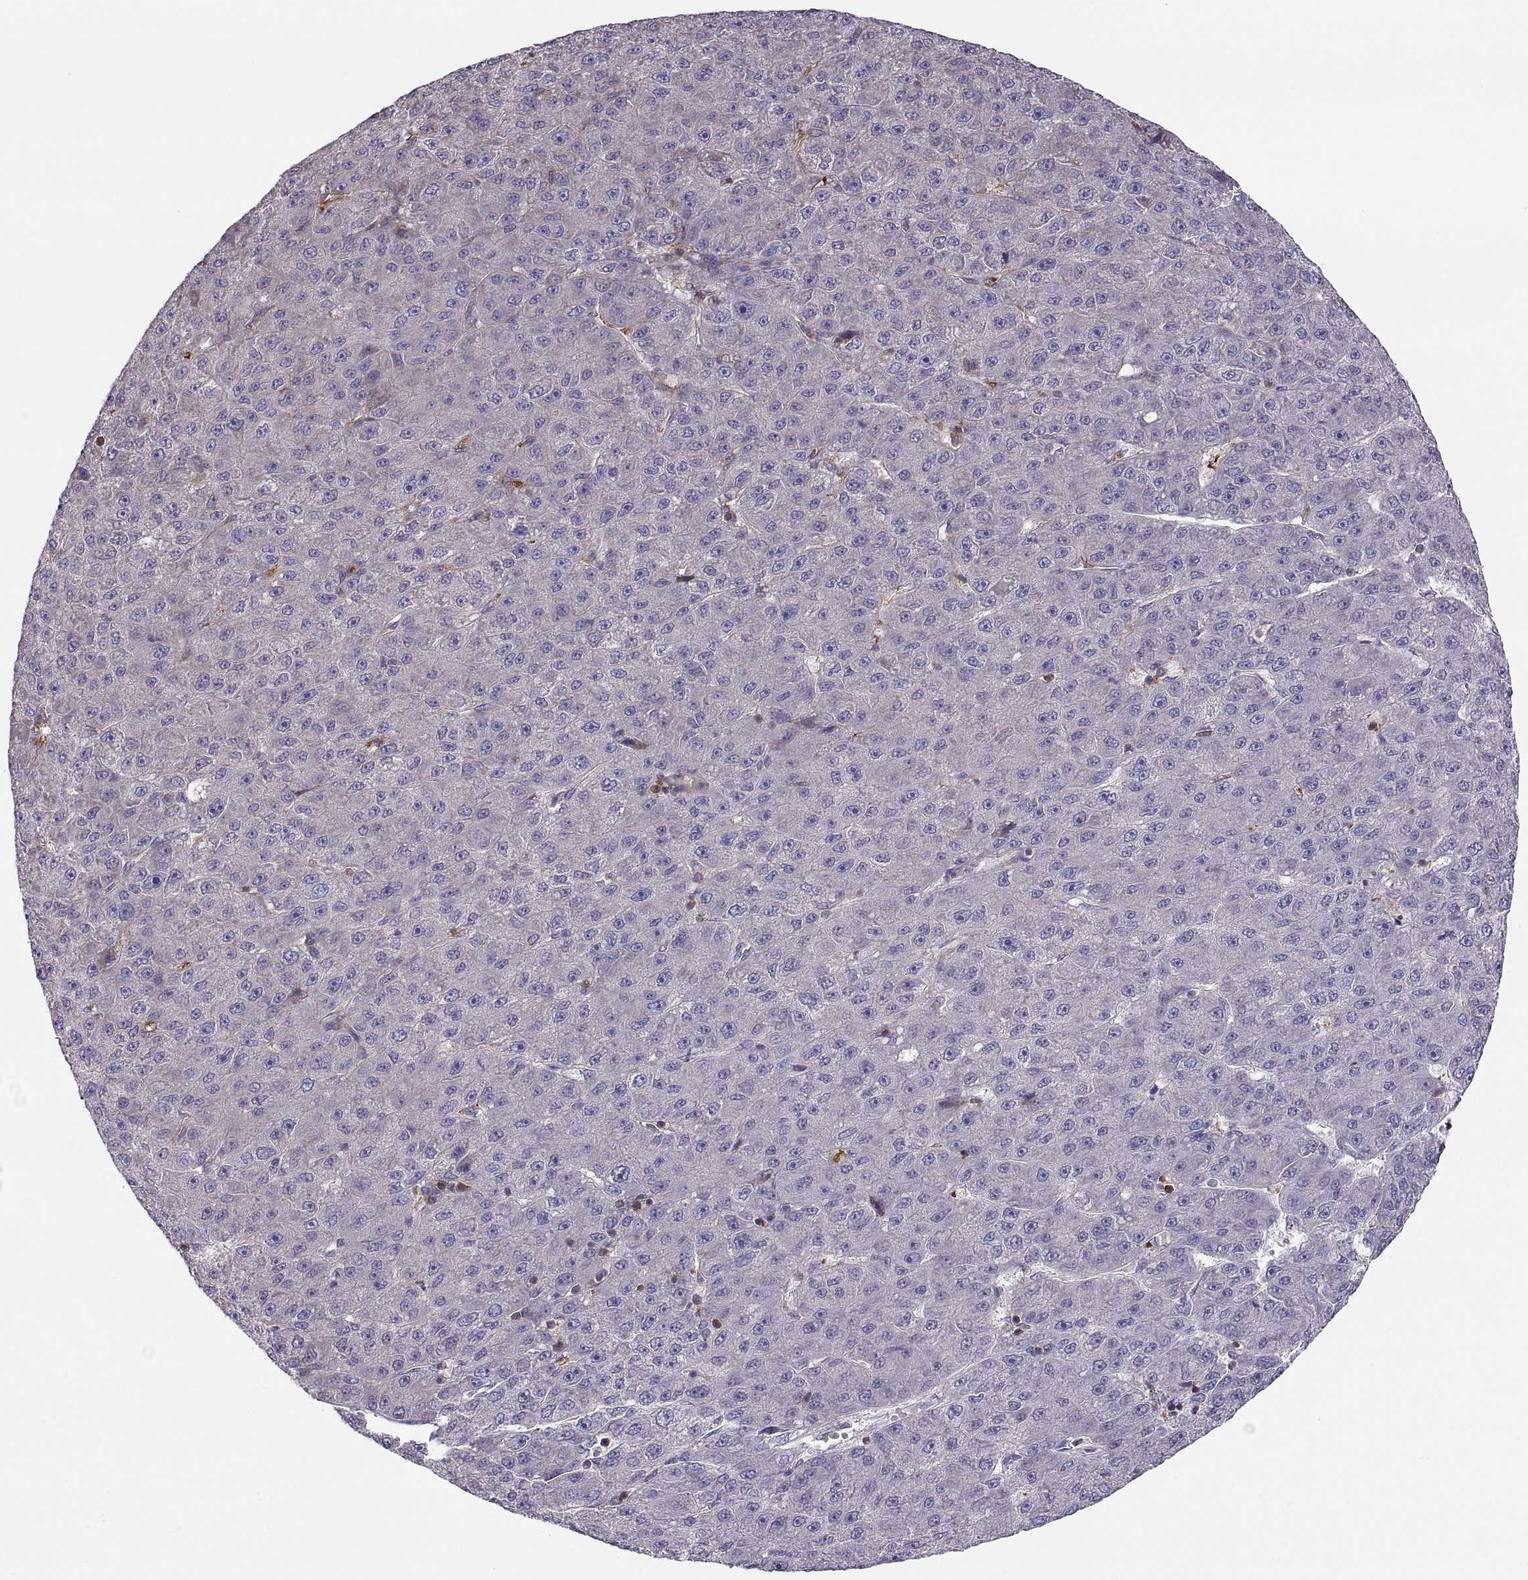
{"staining": {"intensity": "negative", "quantity": "none", "location": "none"}, "tissue": "liver cancer", "cell_type": "Tumor cells", "image_type": "cancer", "snomed": [{"axis": "morphology", "description": "Carcinoma, Hepatocellular, NOS"}, {"axis": "topography", "description": "Liver"}], "caption": "This micrograph is of hepatocellular carcinoma (liver) stained with IHC to label a protein in brown with the nuclei are counter-stained blue. There is no positivity in tumor cells.", "gene": "SPATA32", "patient": {"sex": "male", "age": 67}}